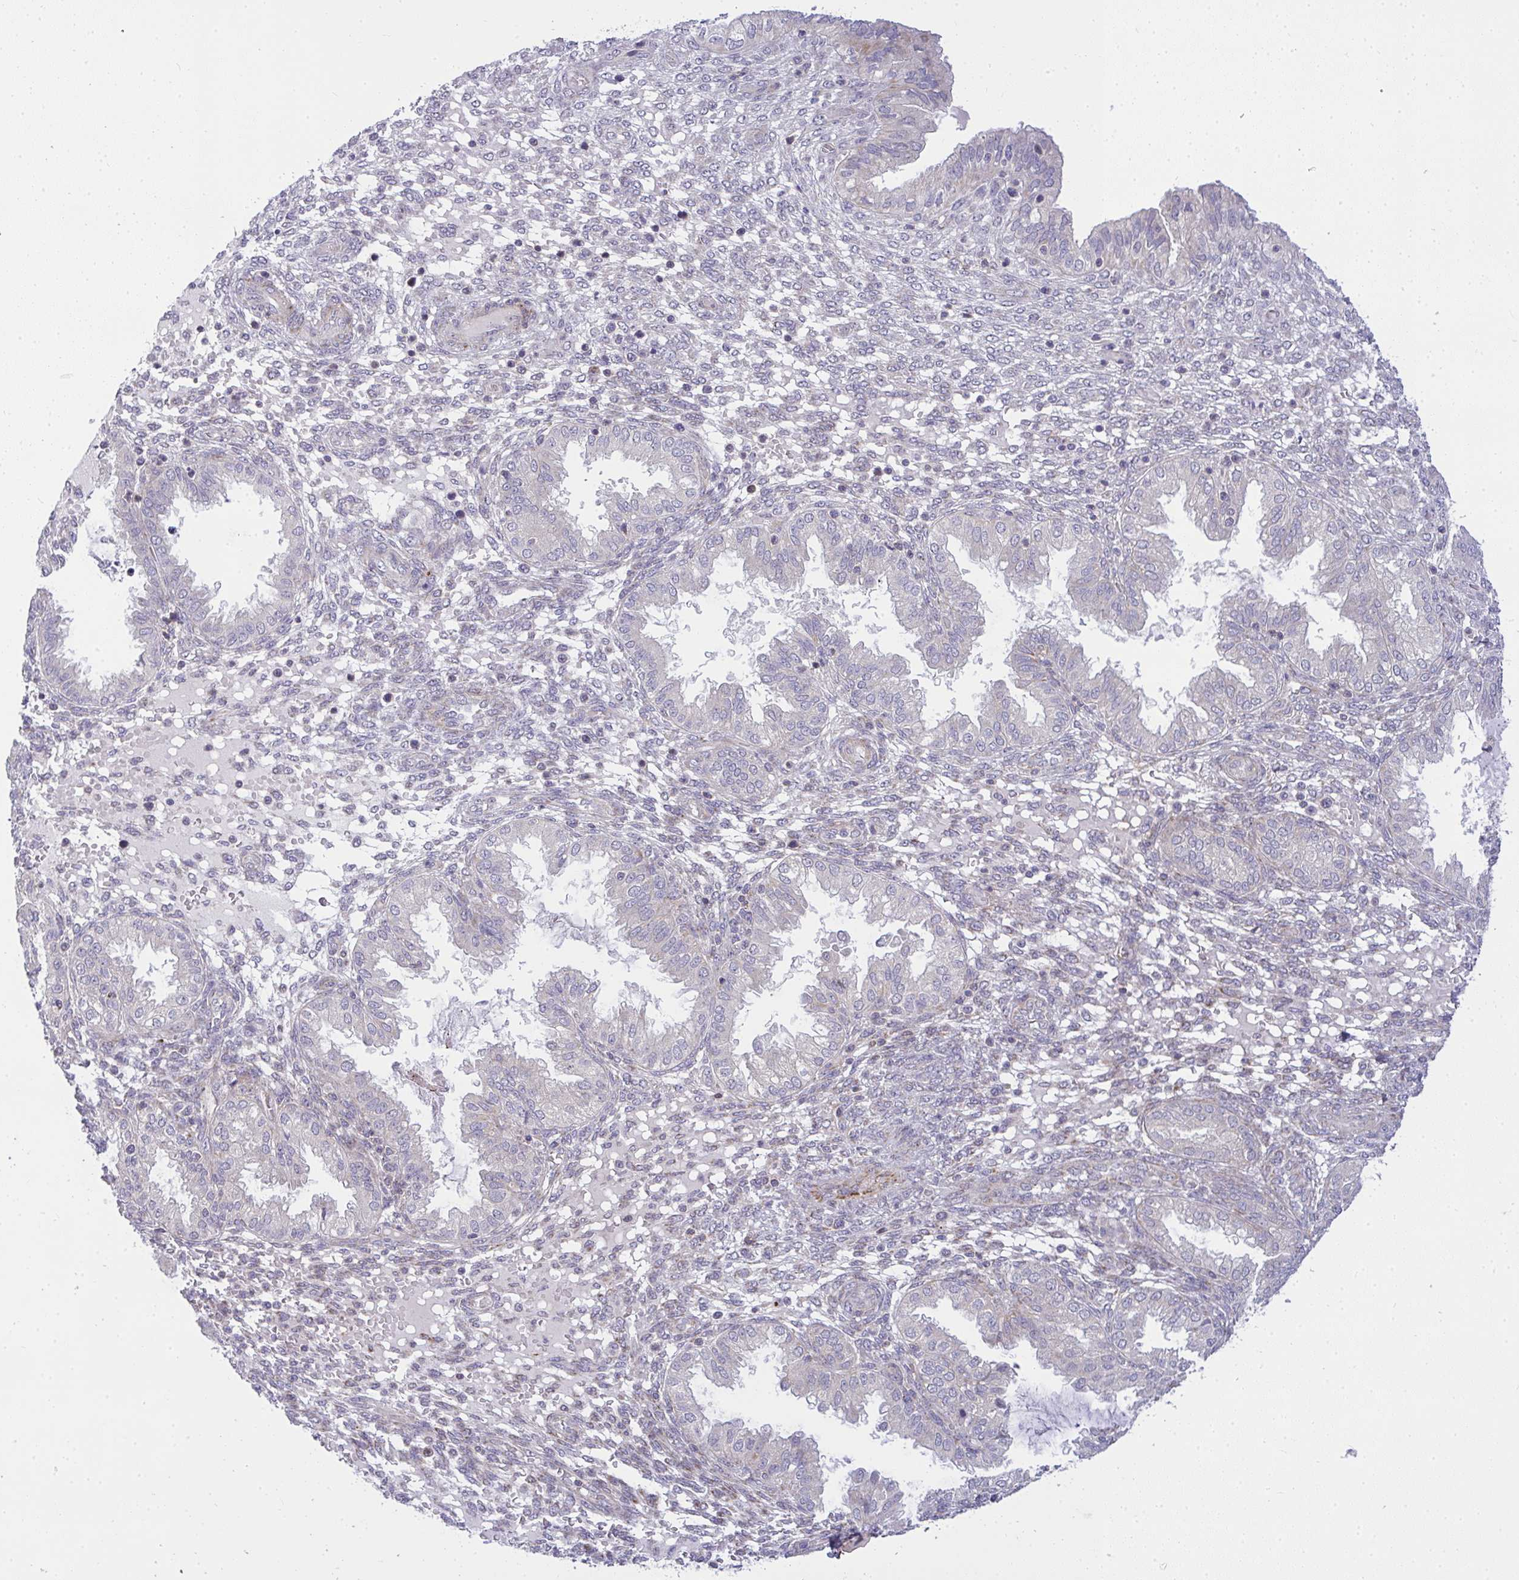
{"staining": {"intensity": "negative", "quantity": "none", "location": "none"}, "tissue": "endometrium", "cell_type": "Cells in endometrial stroma", "image_type": "normal", "snomed": [{"axis": "morphology", "description": "Normal tissue, NOS"}, {"axis": "topography", "description": "Endometrium"}], "caption": "Immunohistochemistry (IHC) histopathology image of unremarkable endometrium stained for a protein (brown), which reveals no staining in cells in endometrial stroma.", "gene": "SRRM4", "patient": {"sex": "female", "age": 33}}